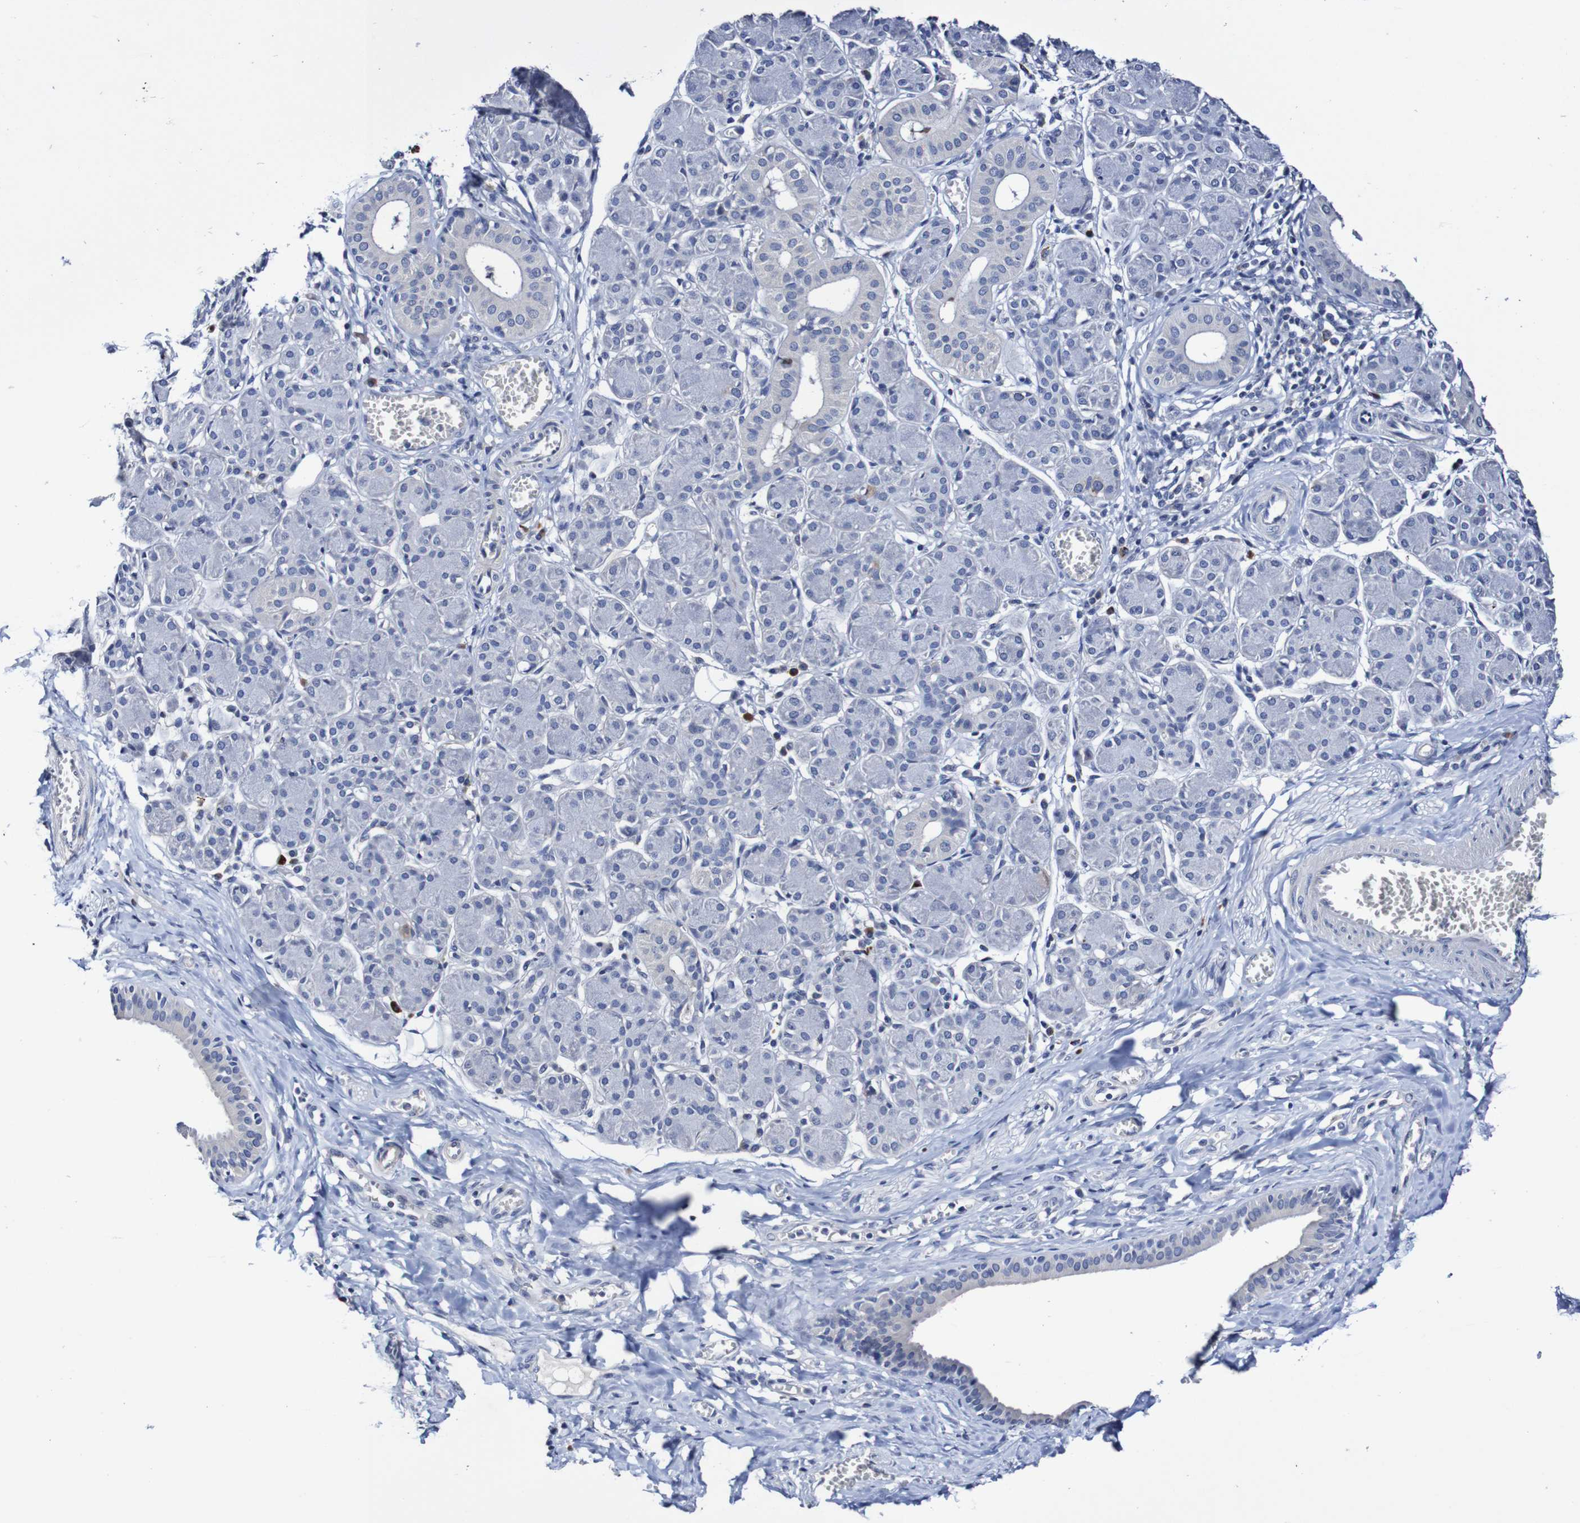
{"staining": {"intensity": "negative", "quantity": "none", "location": "none"}, "tissue": "salivary gland", "cell_type": "Glandular cells", "image_type": "normal", "snomed": [{"axis": "morphology", "description": "Normal tissue, NOS"}, {"axis": "morphology", "description": "Inflammation, NOS"}, {"axis": "topography", "description": "Lymph node"}, {"axis": "topography", "description": "Salivary gland"}], "caption": "This is an IHC histopathology image of unremarkable salivary gland. There is no staining in glandular cells.", "gene": "ACVR1C", "patient": {"sex": "male", "age": 3}}